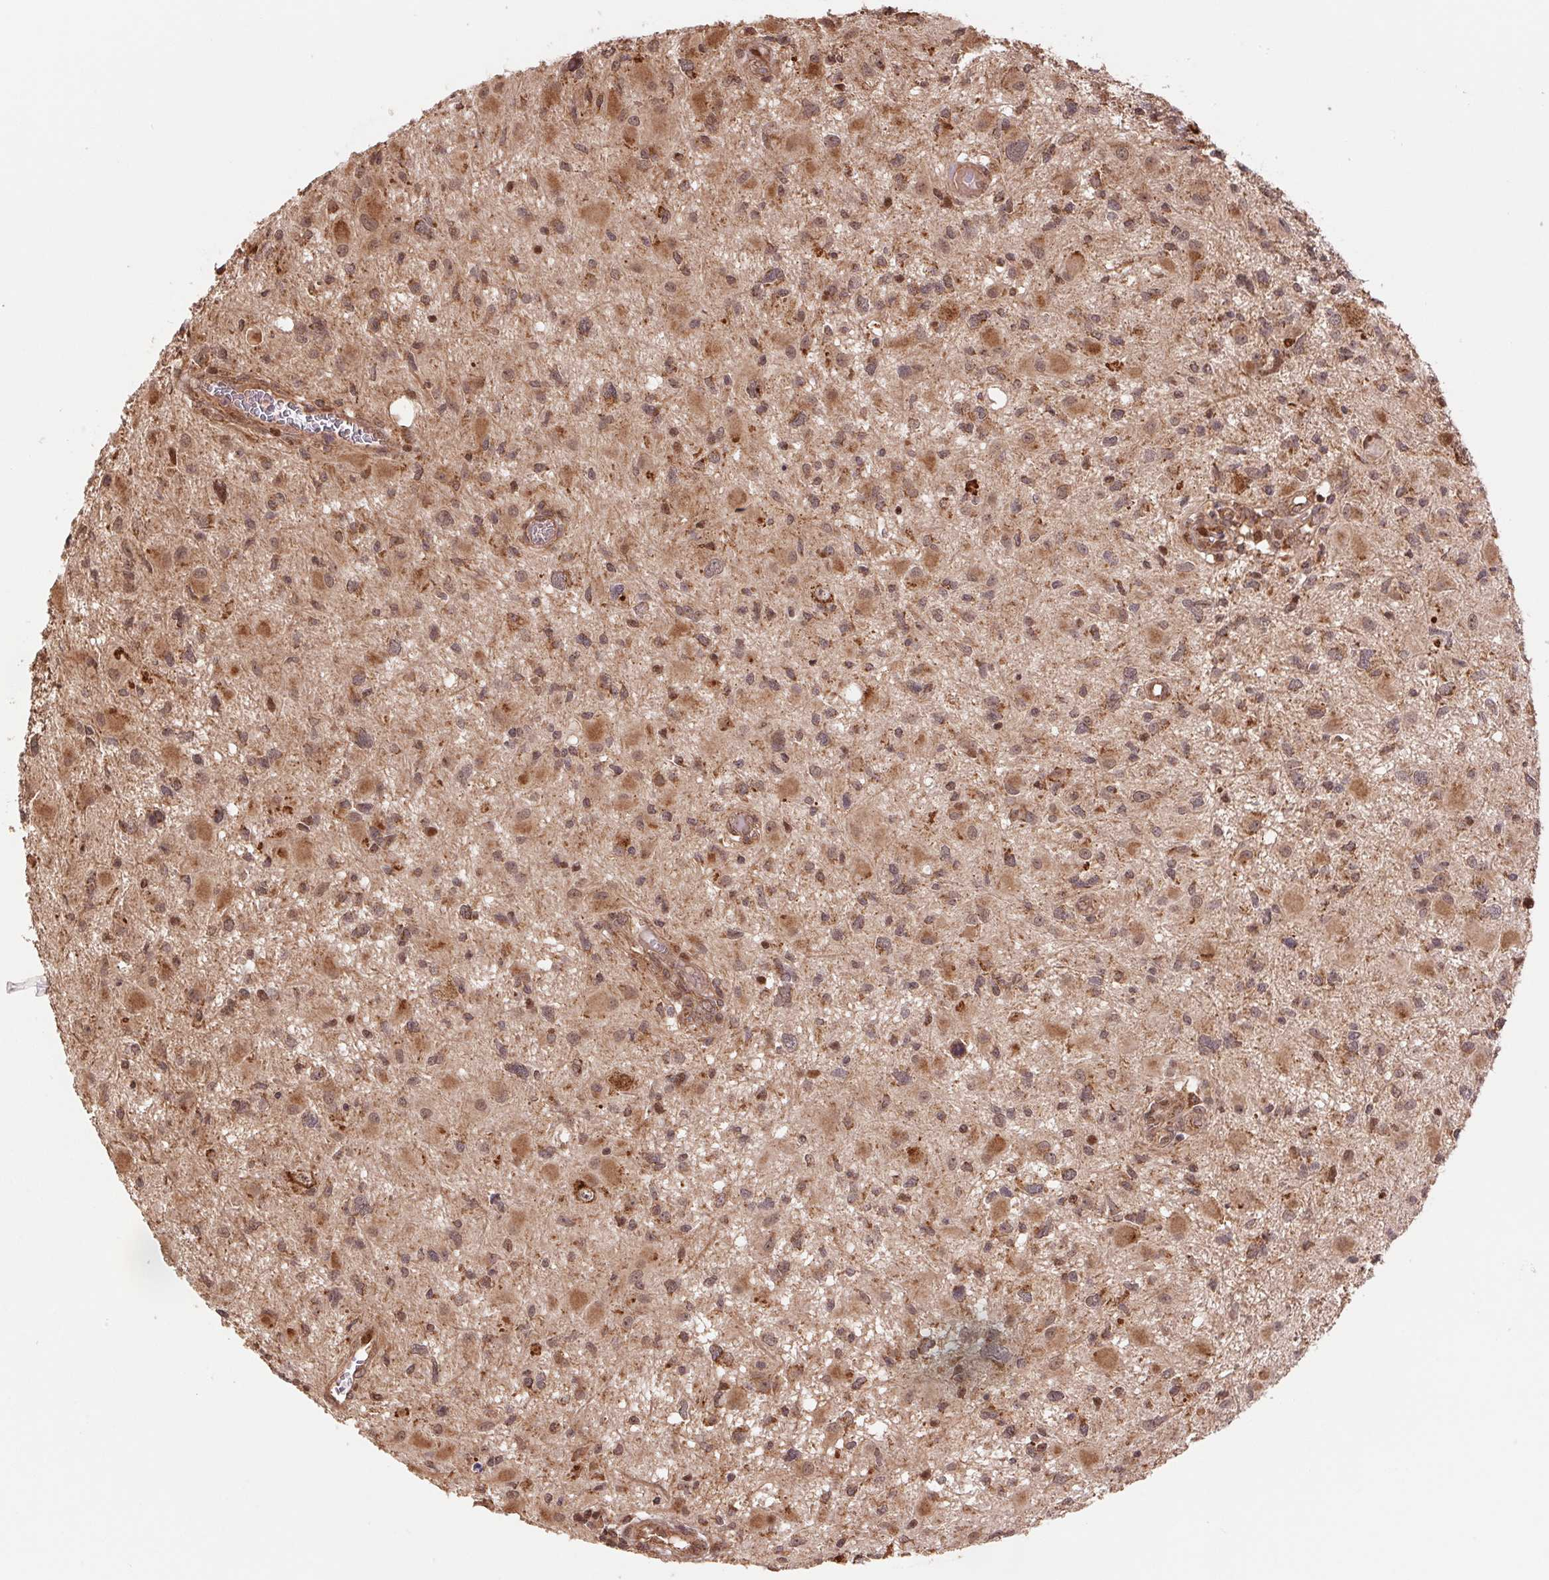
{"staining": {"intensity": "moderate", "quantity": ">75%", "location": "cytoplasmic/membranous"}, "tissue": "glioma", "cell_type": "Tumor cells", "image_type": "cancer", "snomed": [{"axis": "morphology", "description": "Glioma, malignant, High grade"}, {"axis": "topography", "description": "Brain"}], "caption": "Glioma was stained to show a protein in brown. There is medium levels of moderate cytoplasmic/membranous staining in approximately >75% of tumor cells.", "gene": "PDHA1", "patient": {"sex": "male", "age": 54}}